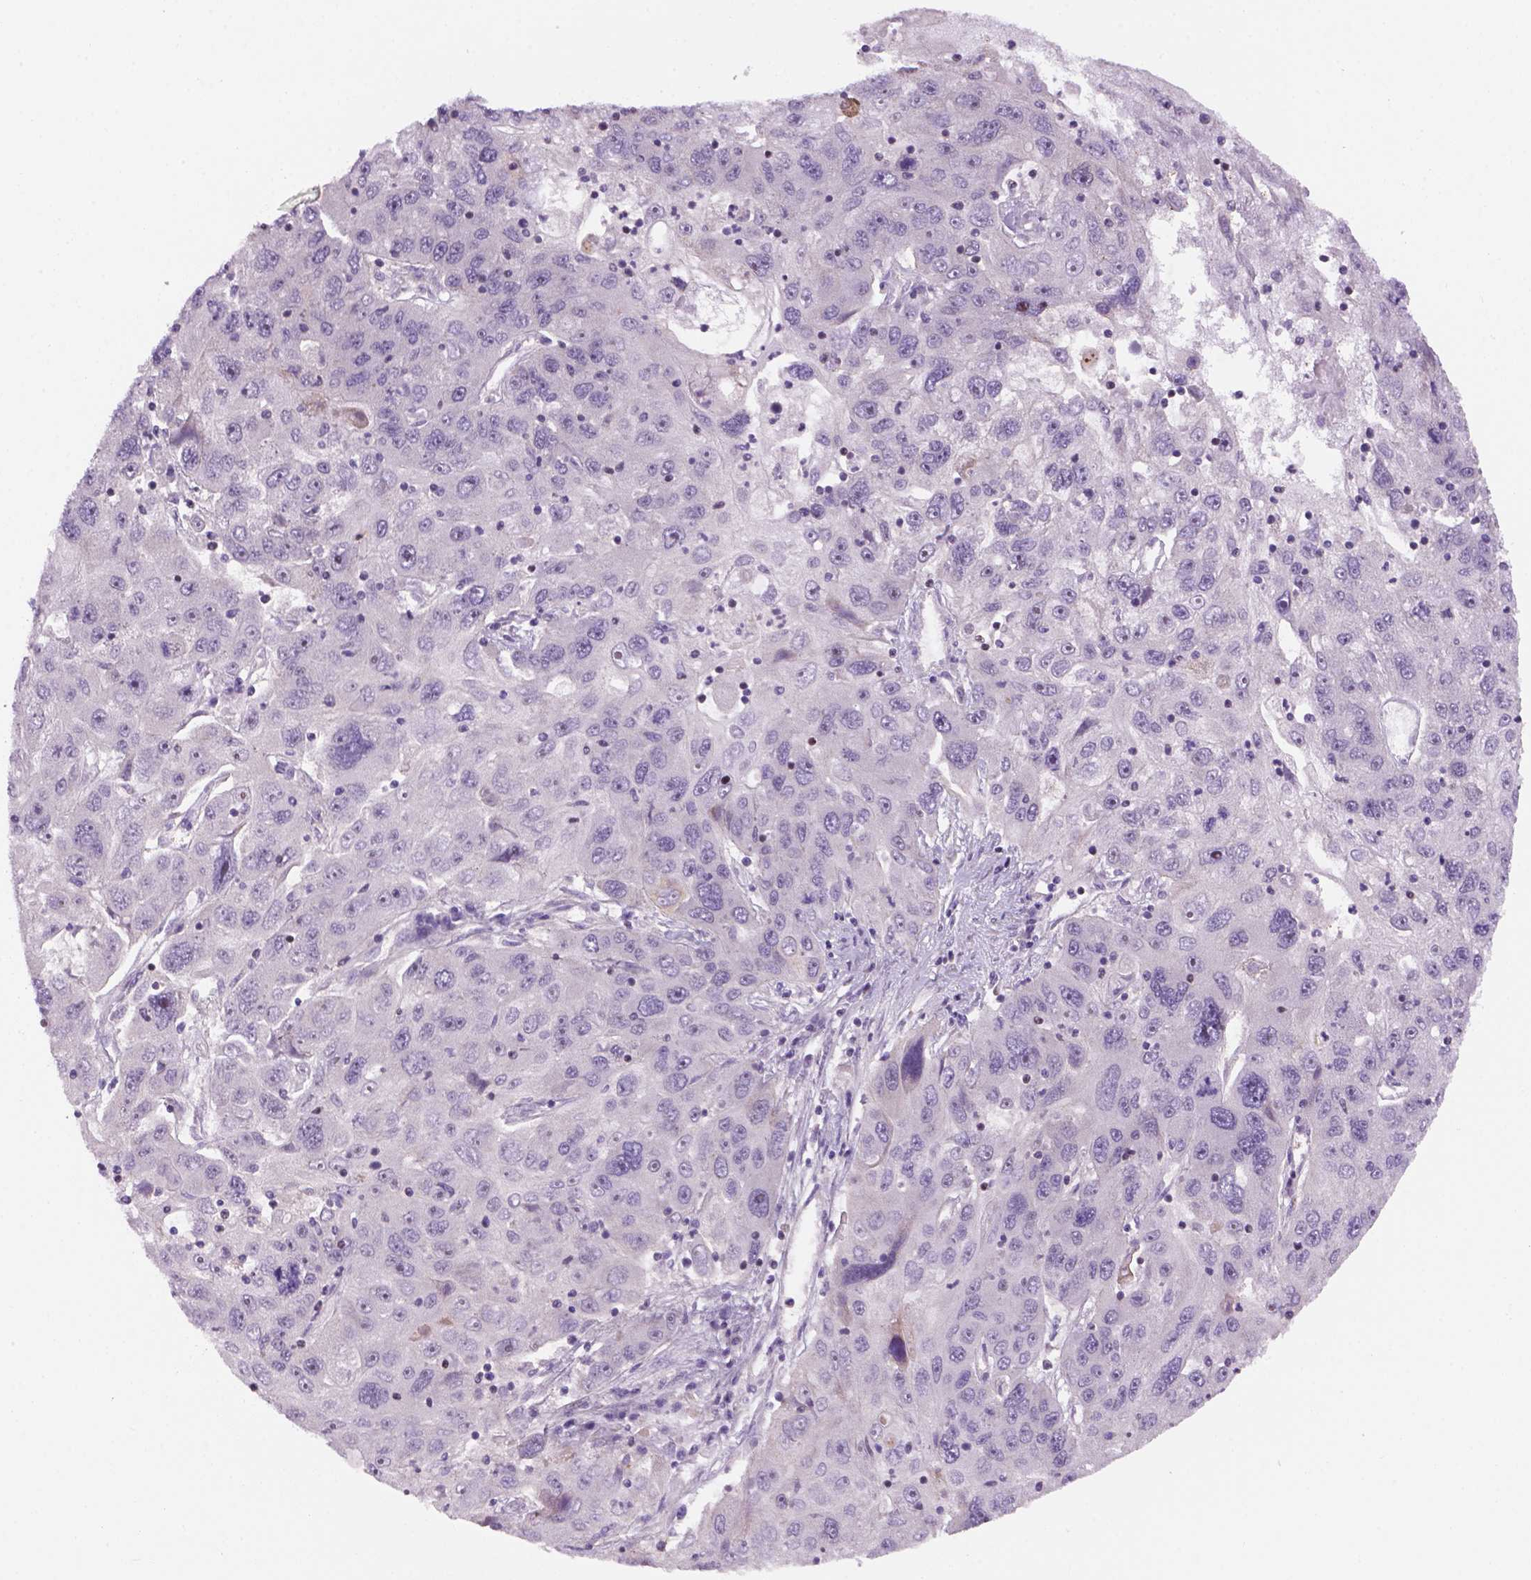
{"staining": {"intensity": "negative", "quantity": "none", "location": "none"}, "tissue": "stomach cancer", "cell_type": "Tumor cells", "image_type": "cancer", "snomed": [{"axis": "morphology", "description": "Adenocarcinoma, NOS"}, {"axis": "topography", "description": "Stomach"}], "caption": "Stomach adenocarcinoma was stained to show a protein in brown. There is no significant positivity in tumor cells.", "gene": "VSTM5", "patient": {"sex": "male", "age": 56}}